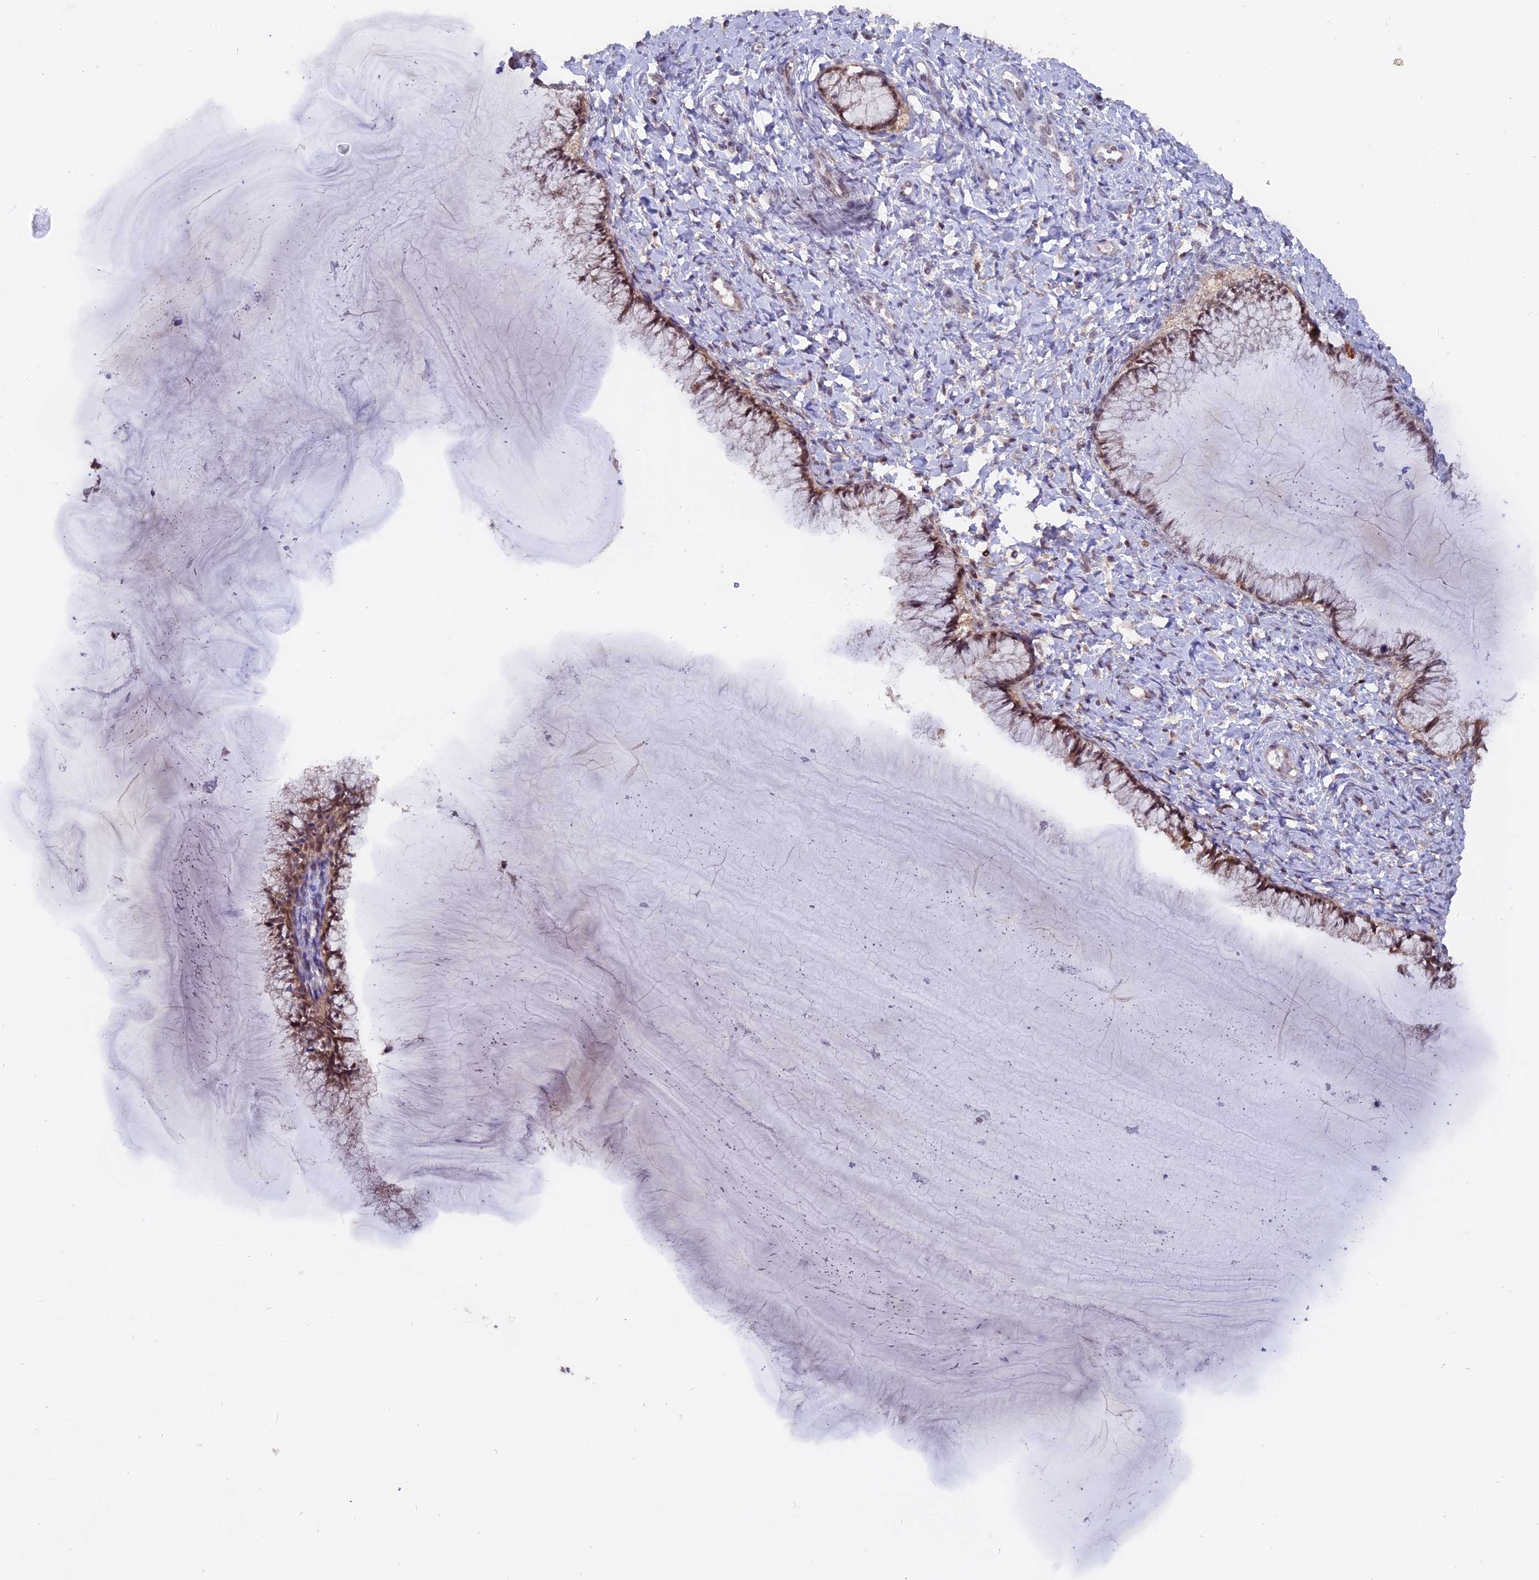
{"staining": {"intensity": "moderate", "quantity": ">75%", "location": "cytoplasmic/membranous,nuclear"}, "tissue": "cervix", "cell_type": "Glandular cells", "image_type": "normal", "snomed": [{"axis": "morphology", "description": "Normal tissue, NOS"}, {"axis": "morphology", "description": "Adenocarcinoma, NOS"}, {"axis": "topography", "description": "Cervix"}], "caption": "A brown stain shows moderate cytoplasmic/membranous,nuclear staining of a protein in glandular cells of benign cervix.", "gene": "FAM118B", "patient": {"sex": "female", "age": 29}}